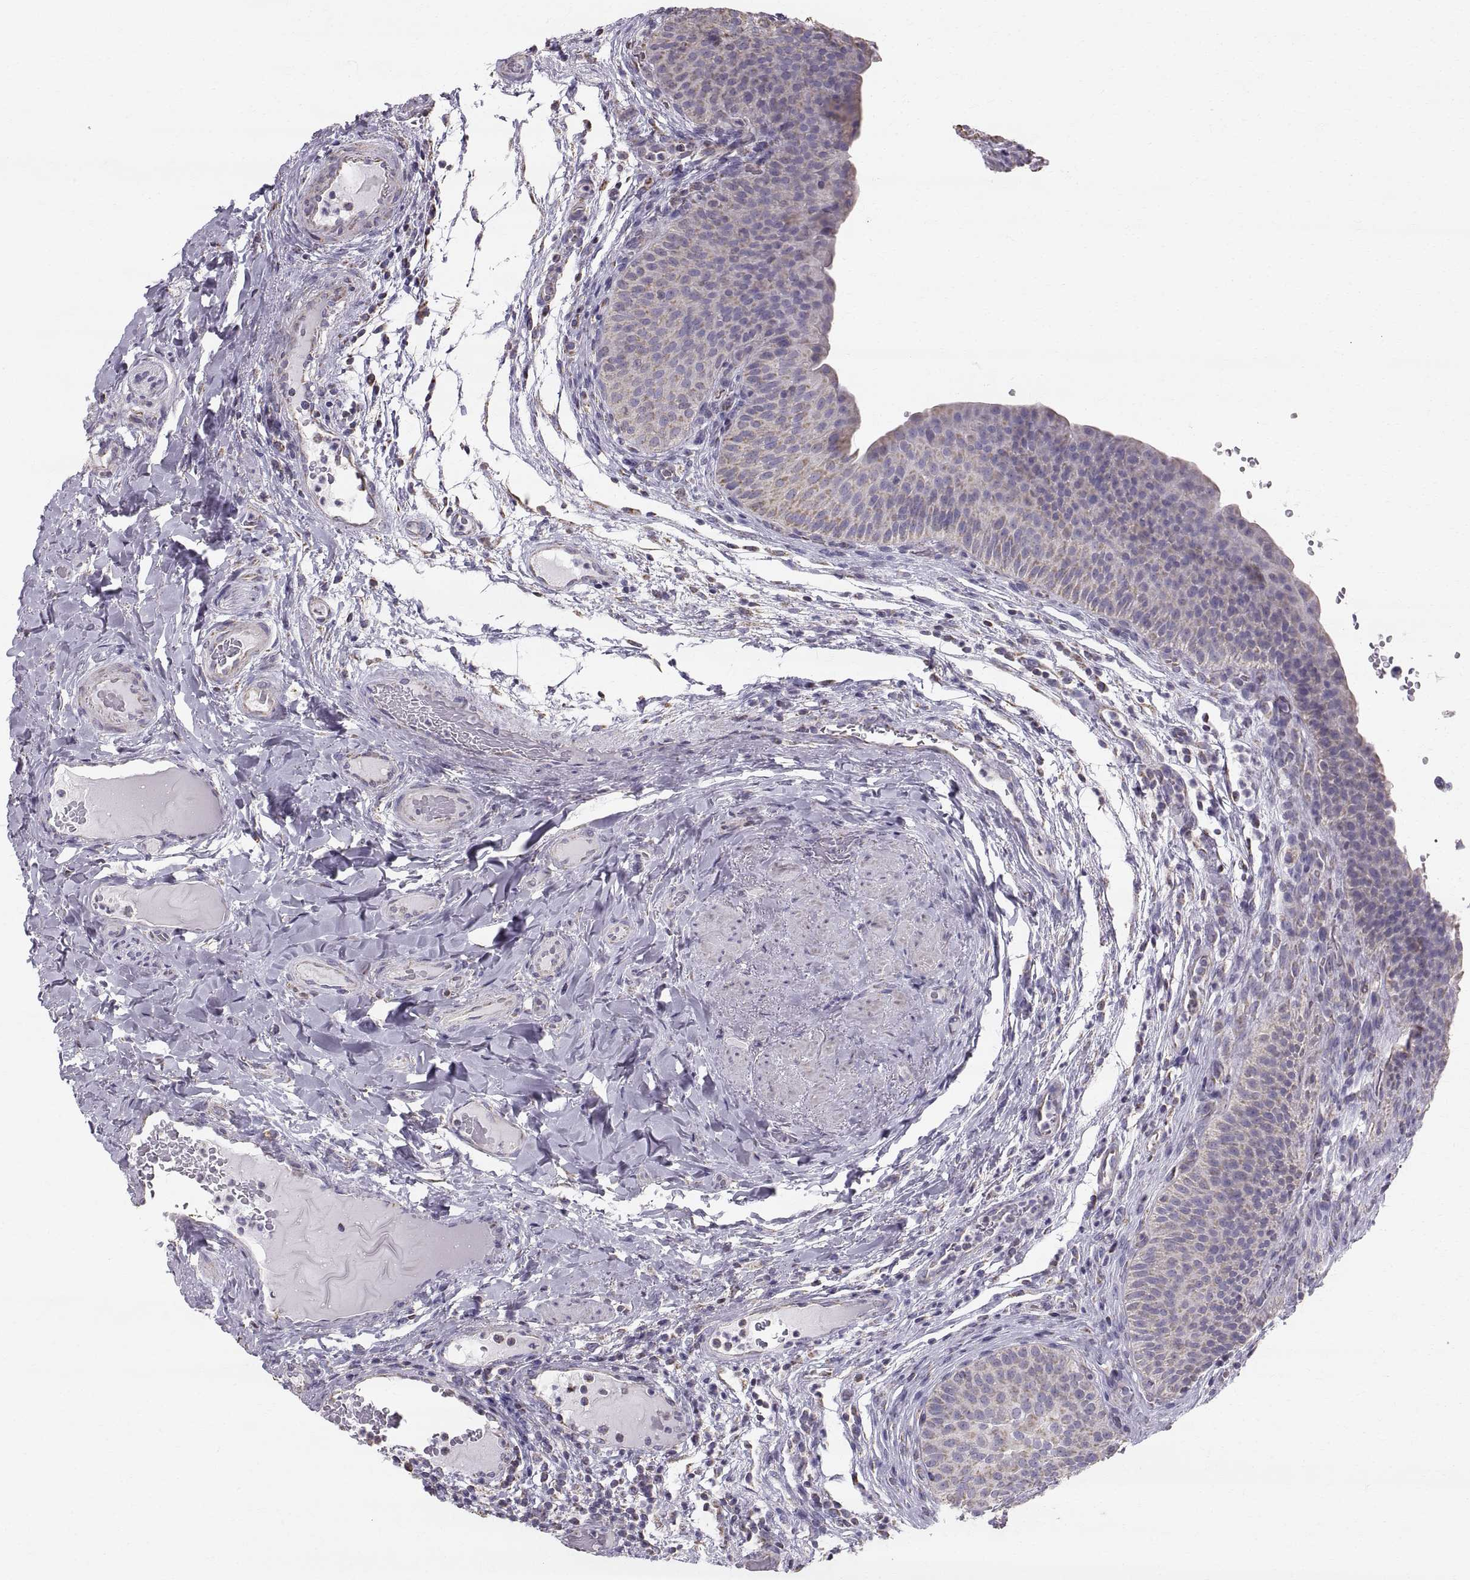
{"staining": {"intensity": "negative", "quantity": "none", "location": "none"}, "tissue": "urinary bladder", "cell_type": "Urothelial cells", "image_type": "normal", "snomed": [{"axis": "morphology", "description": "Normal tissue, NOS"}, {"axis": "topography", "description": "Urinary bladder"}], "caption": "The micrograph exhibits no staining of urothelial cells in normal urinary bladder. (Brightfield microscopy of DAB immunohistochemistry (IHC) at high magnification).", "gene": "STMND1", "patient": {"sex": "male", "age": 66}}